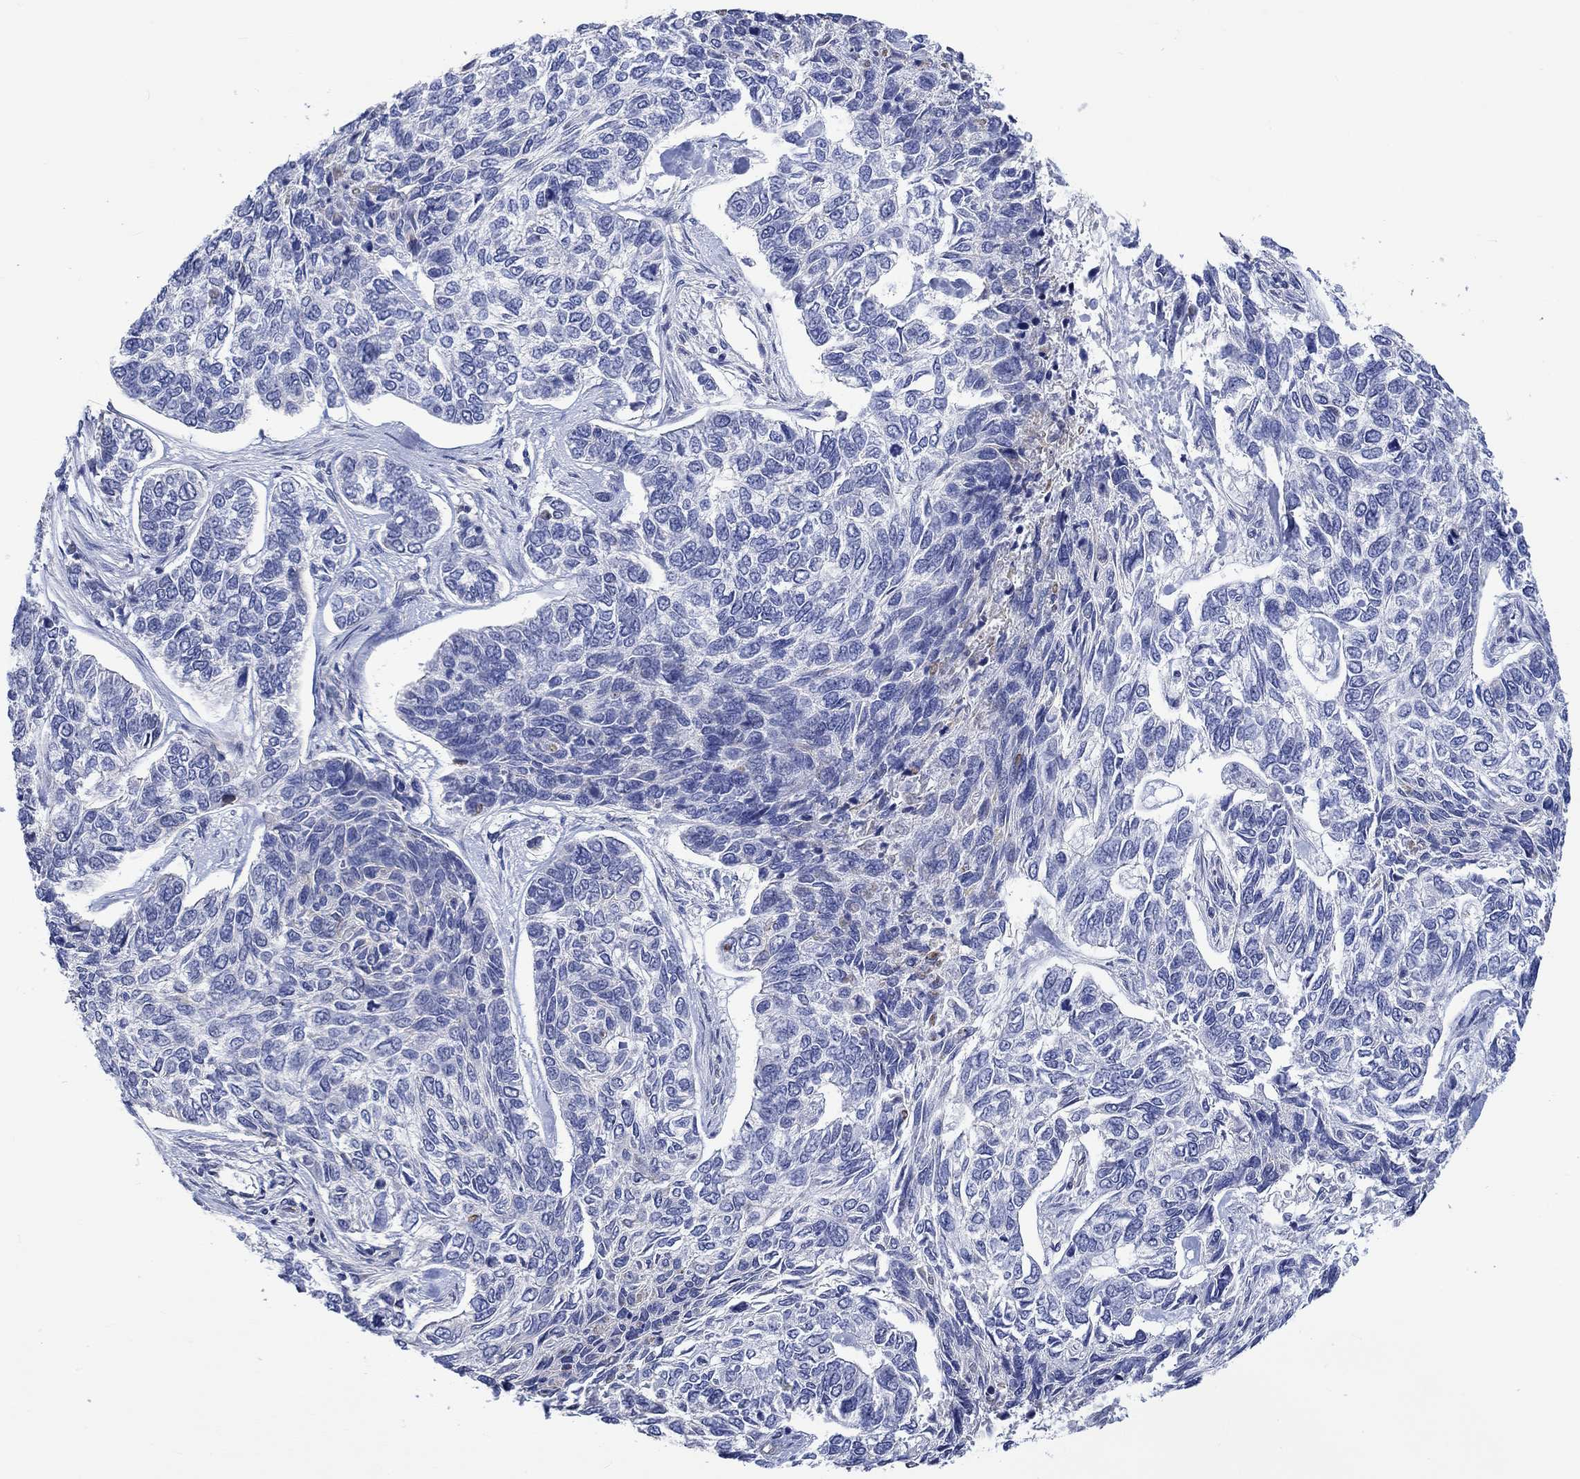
{"staining": {"intensity": "negative", "quantity": "none", "location": "none"}, "tissue": "skin cancer", "cell_type": "Tumor cells", "image_type": "cancer", "snomed": [{"axis": "morphology", "description": "Basal cell carcinoma"}, {"axis": "topography", "description": "Skin"}], "caption": "High magnification brightfield microscopy of skin cancer stained with DAB (brown) and counterstained with hematoxylin (blue): tumor cells show no significant expression.", "gene": "AGRP", "patient": {"sex": "female", "age": 65}}